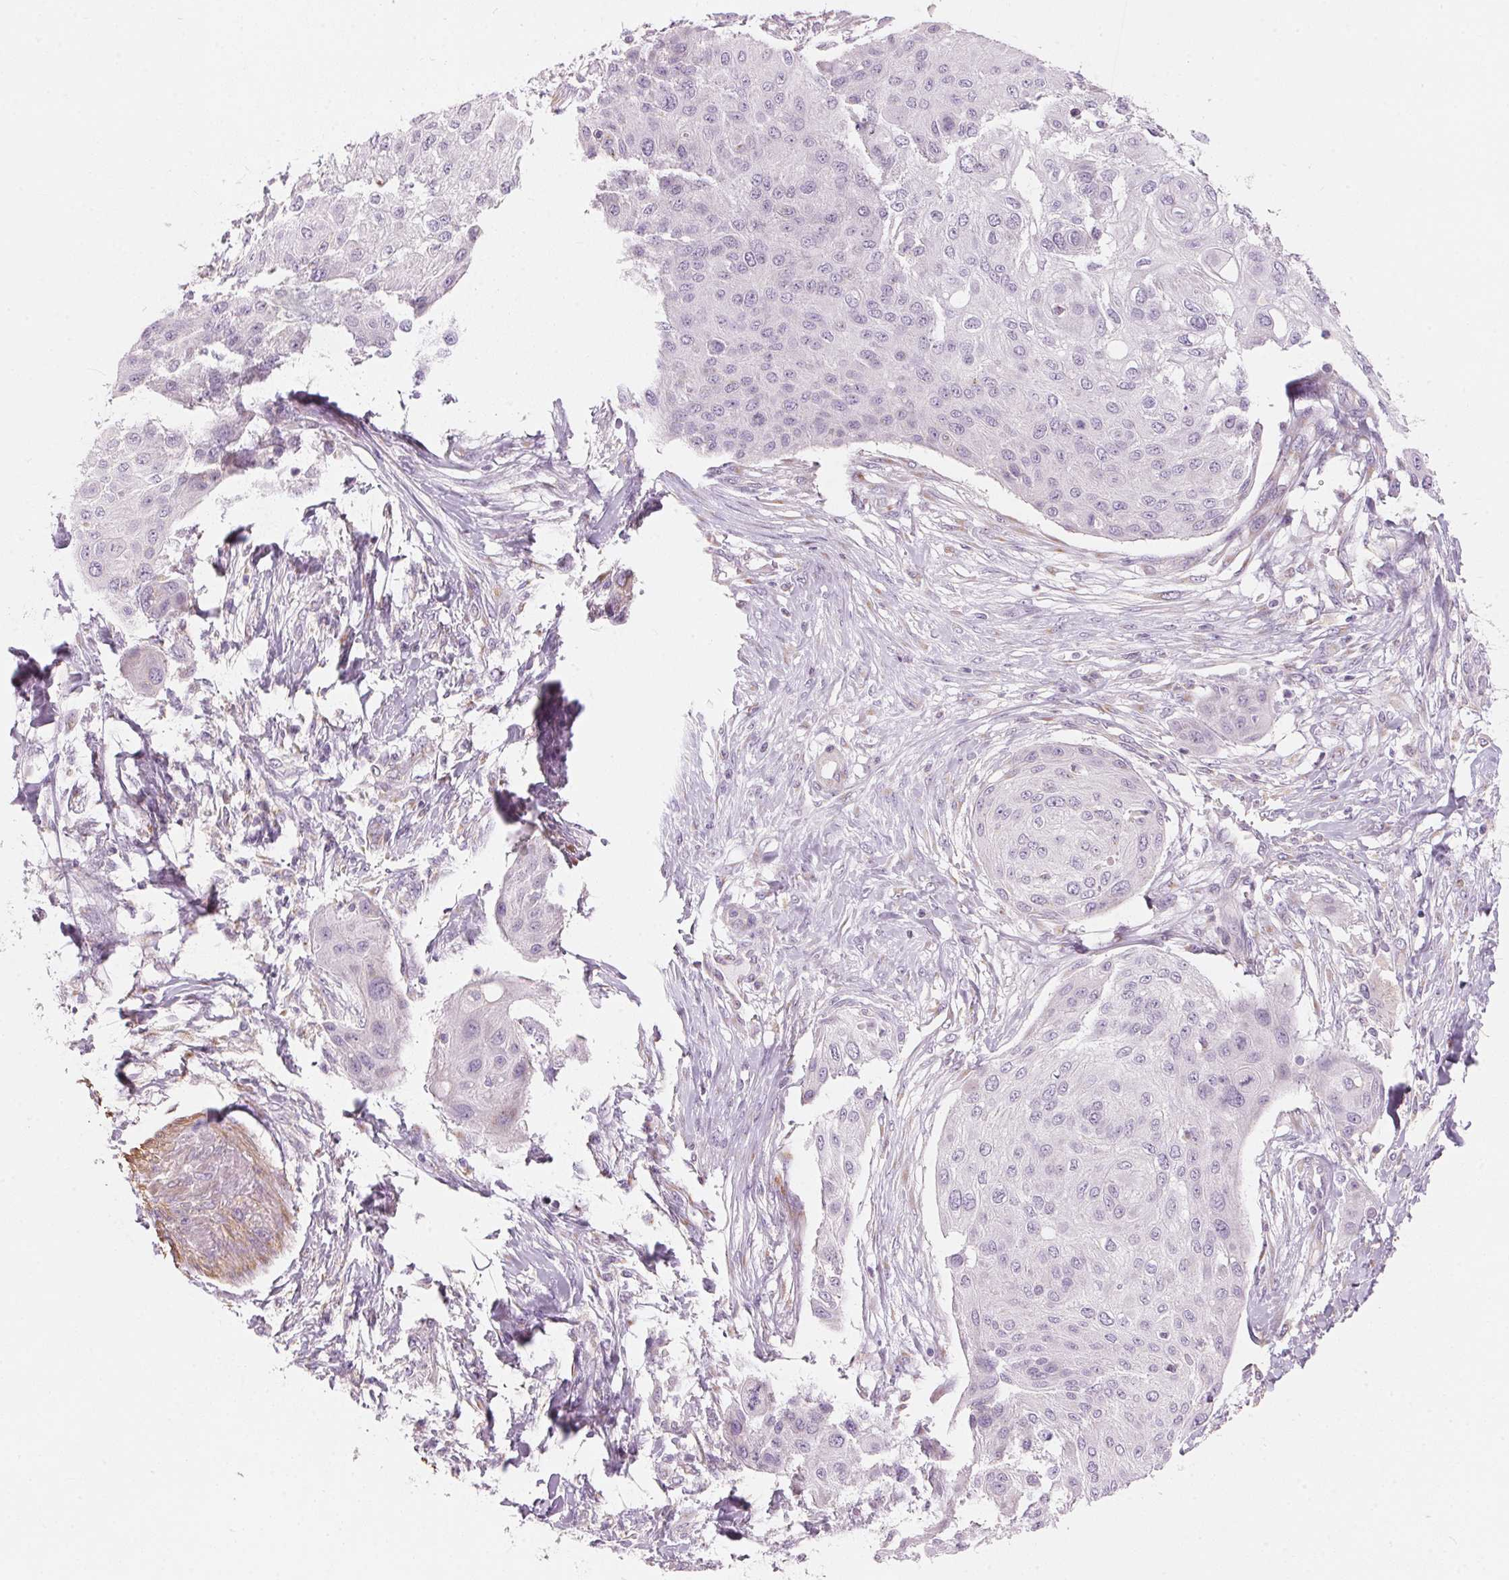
{"staining": {"intensity": "negative", "quantity": "none", "location": "none"}, "tissue": "skin cancer", "cell_type": "Tumor cells", "image_type": "cancer", "snomed": [{"axis": "morphology", "description": "Squamous cell carcinoma, NOS"}, {"axis": "topography", "description": "Skin"}], "caption": "Immunohistochemical staining of skin squamous cell carcinoma demonstrates no significant positivity in tumor cells. Brightfield microscopy of IHC stained with DAB (3,3'-diaminobenzidine) (brown) and hematoxylin (blue), captured at high magnification.", "gene": "DRAM2", "patient": {"sex": "female", "age": 87}}